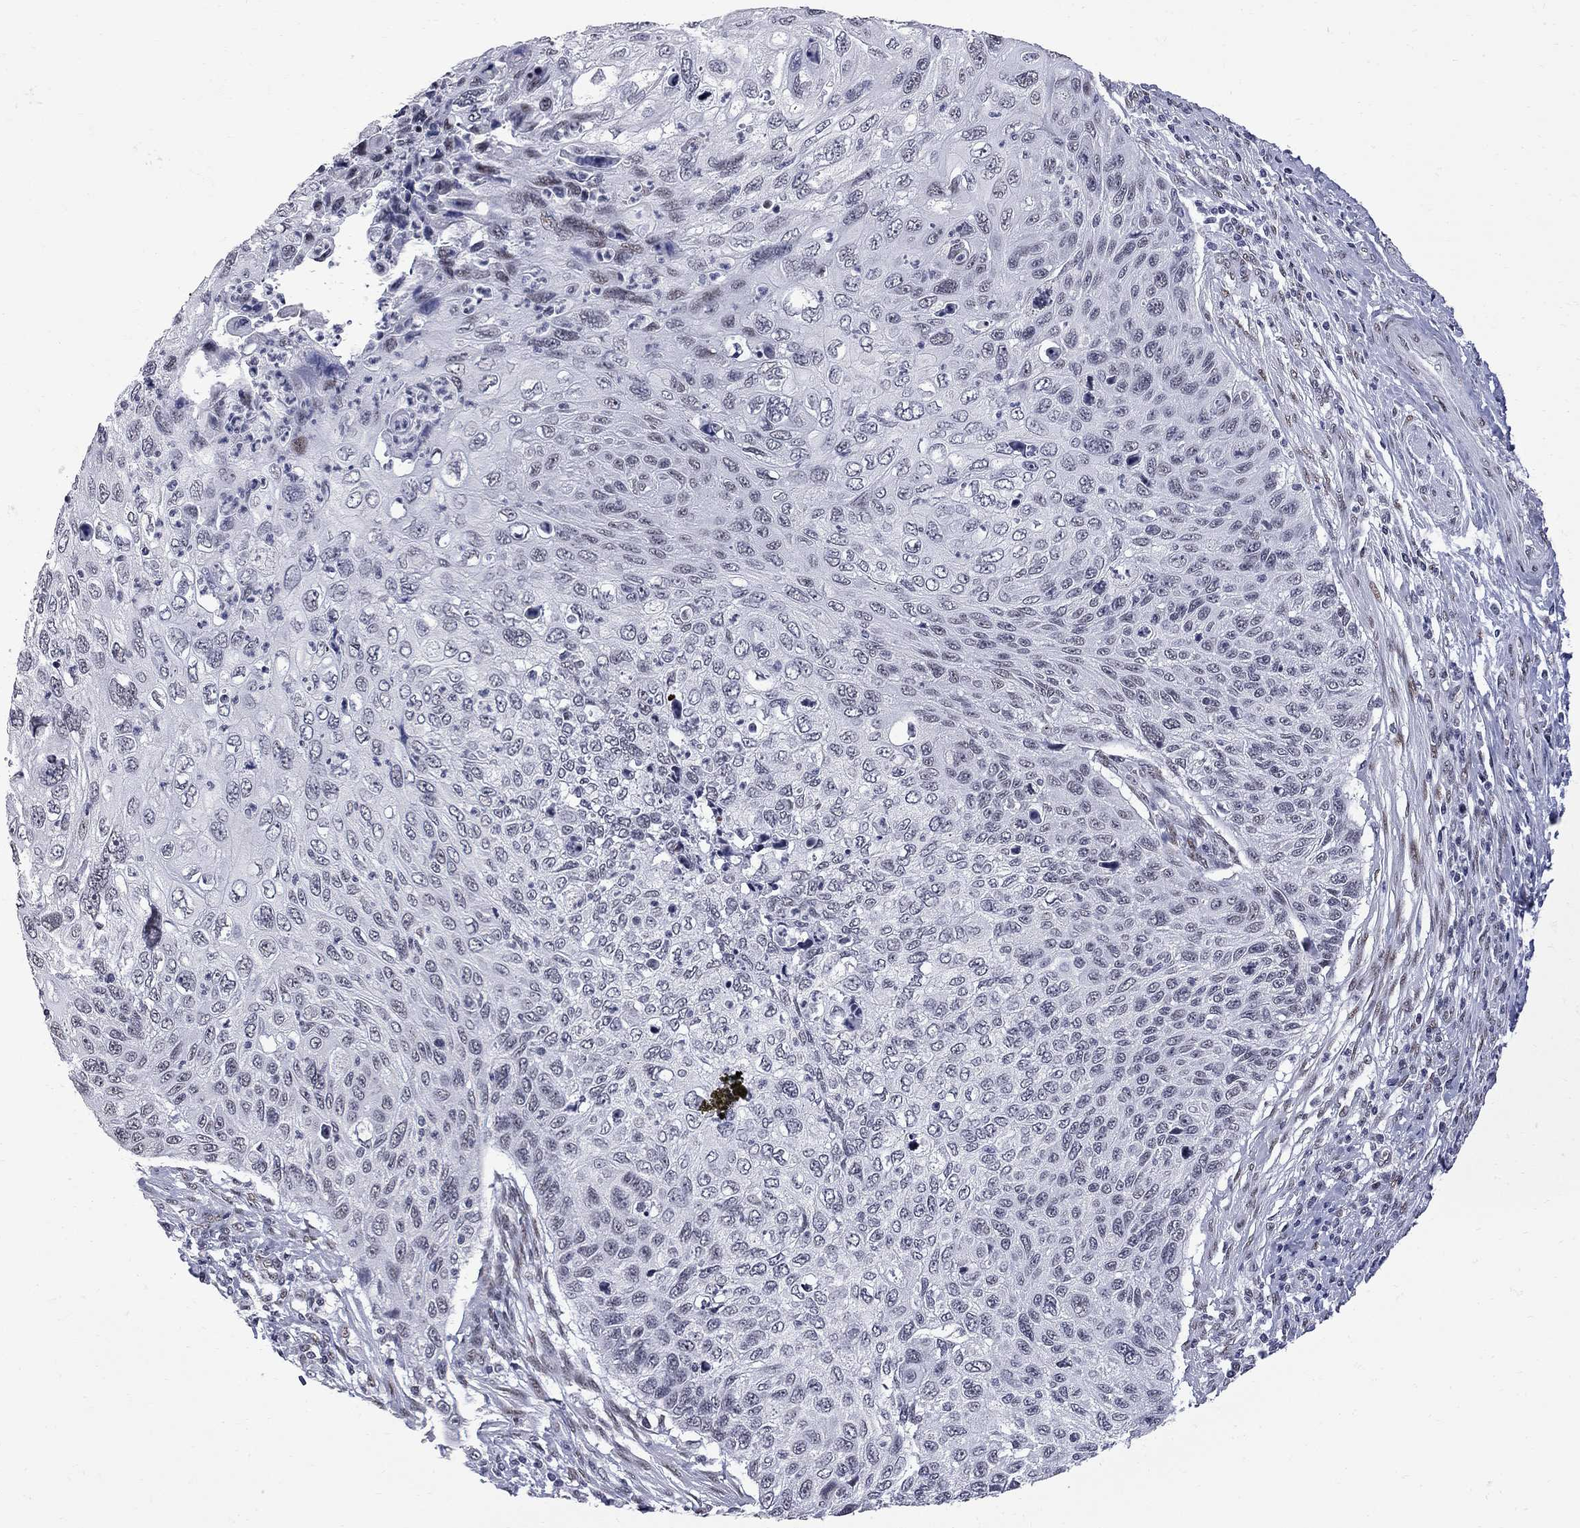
{"staining": {"intensity": "weak", "quantity": "<25%", "location": "nuclear"}, "tissue": "cervical cancer", "cell_type": "Tumor cells", "image_type": "cancer", "snomed": [{"axis": "morphology", "description": "Squamous cell carcinoma, NOS"}, {"axis": "topography", "description": "Cervix"}], "caption": "This image is of squamous cell carcinoma (cervical) stained with IHC to label a protein in brown with the nuclei are counter-stained blue. There is no positivity in tumor cells.", "gene": "ZBTB47", "patient": {"sex": "female", "age": 70}}